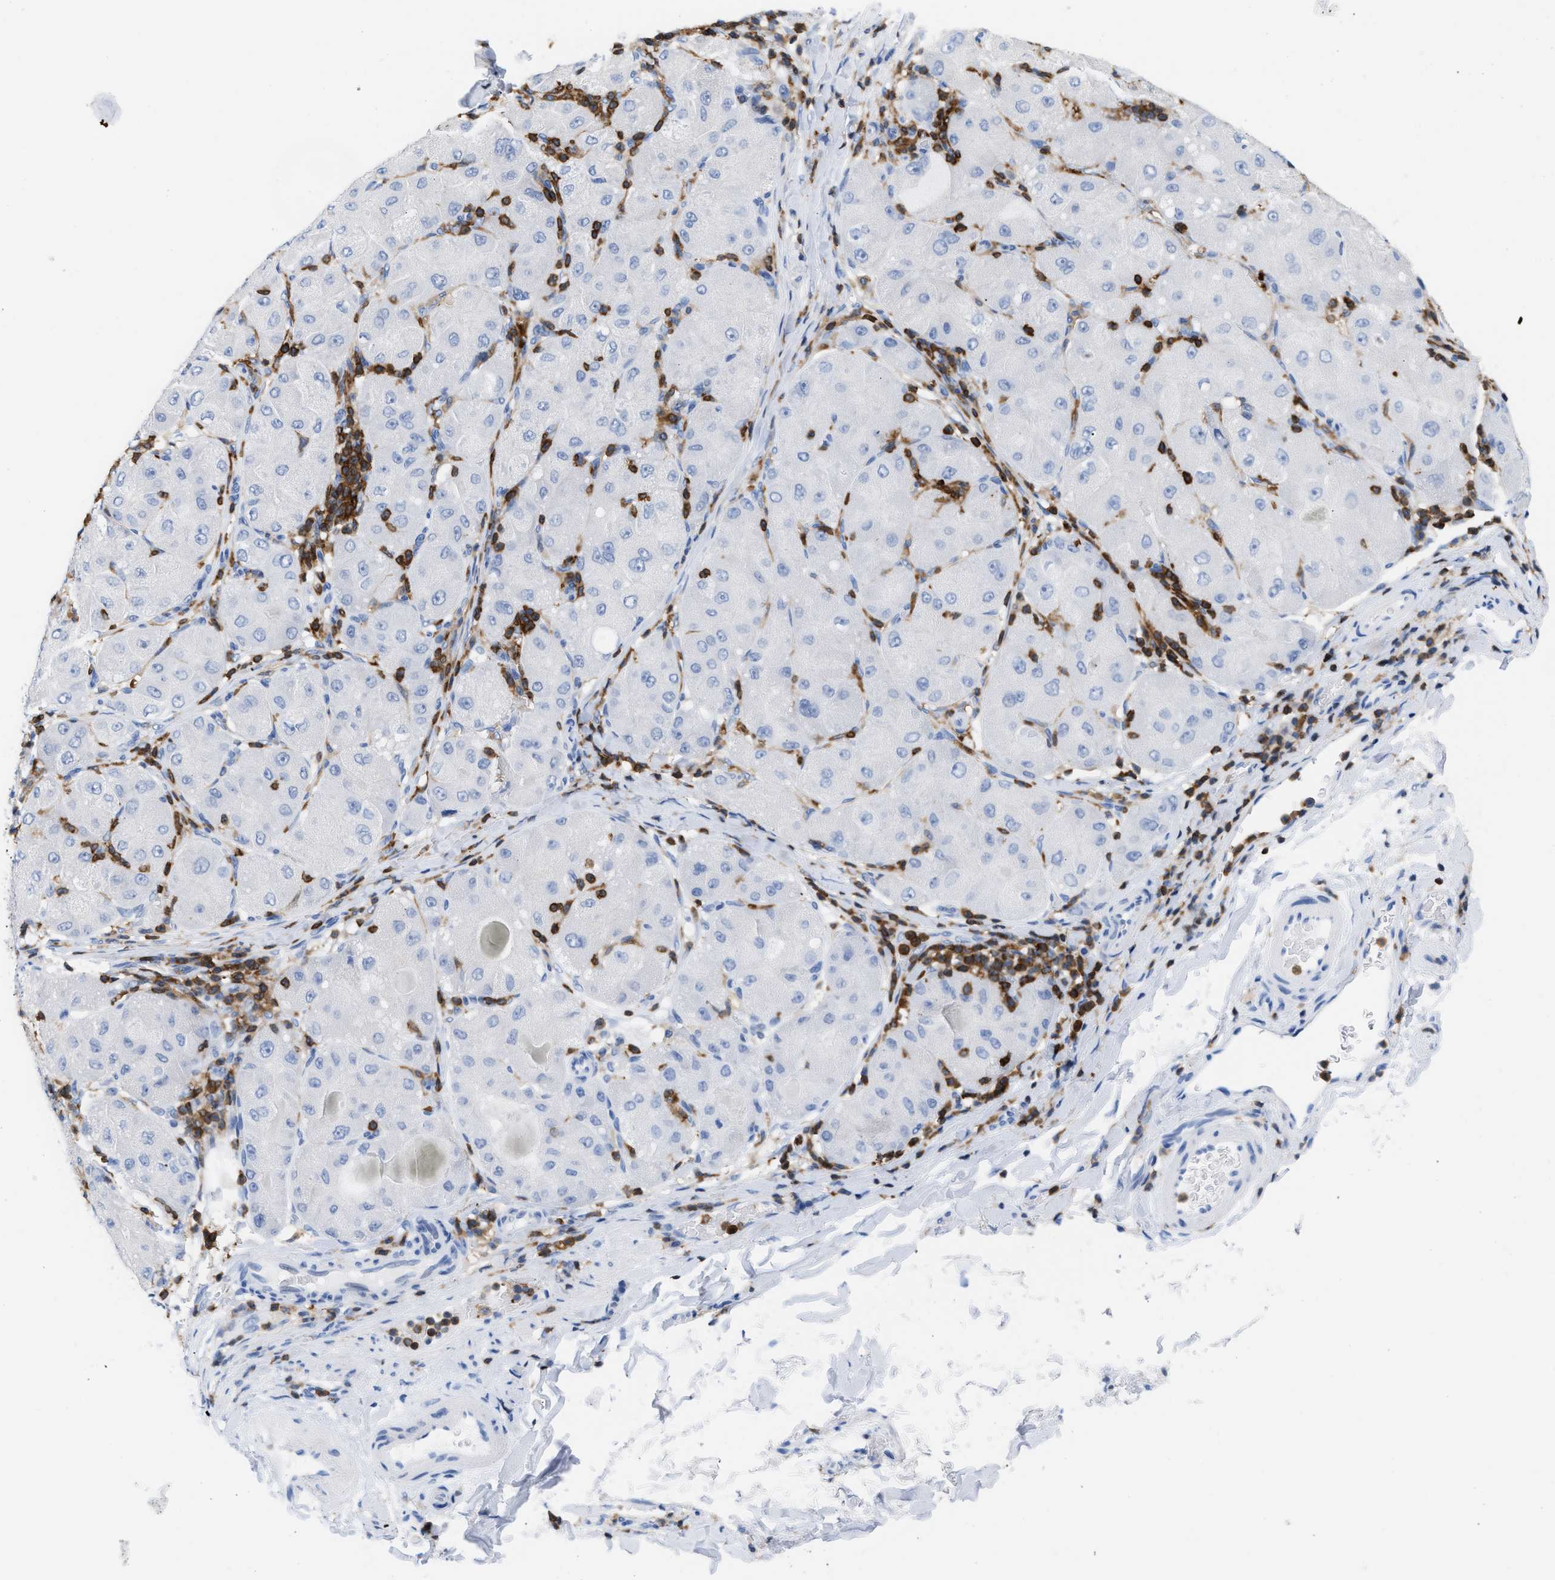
{"staining": {"intensity": "negative", "quantity": "none", "location": "none"}, "tissue": "liver cancer", "cell_type": "Tumor cells", "image_type": "cancer", "snomed": [{"axis": "morphology", "description": "Carcinoma, Hepatocellular, NOS"}, {"axis": "topography", "description": "Liver"}], "caption": "Protein analysis of liver hepatocellular carcinoma displays no significant positivity in tumor cells.", "gene": "LCP1", "patient": {"sex": "male", "age": 80}}